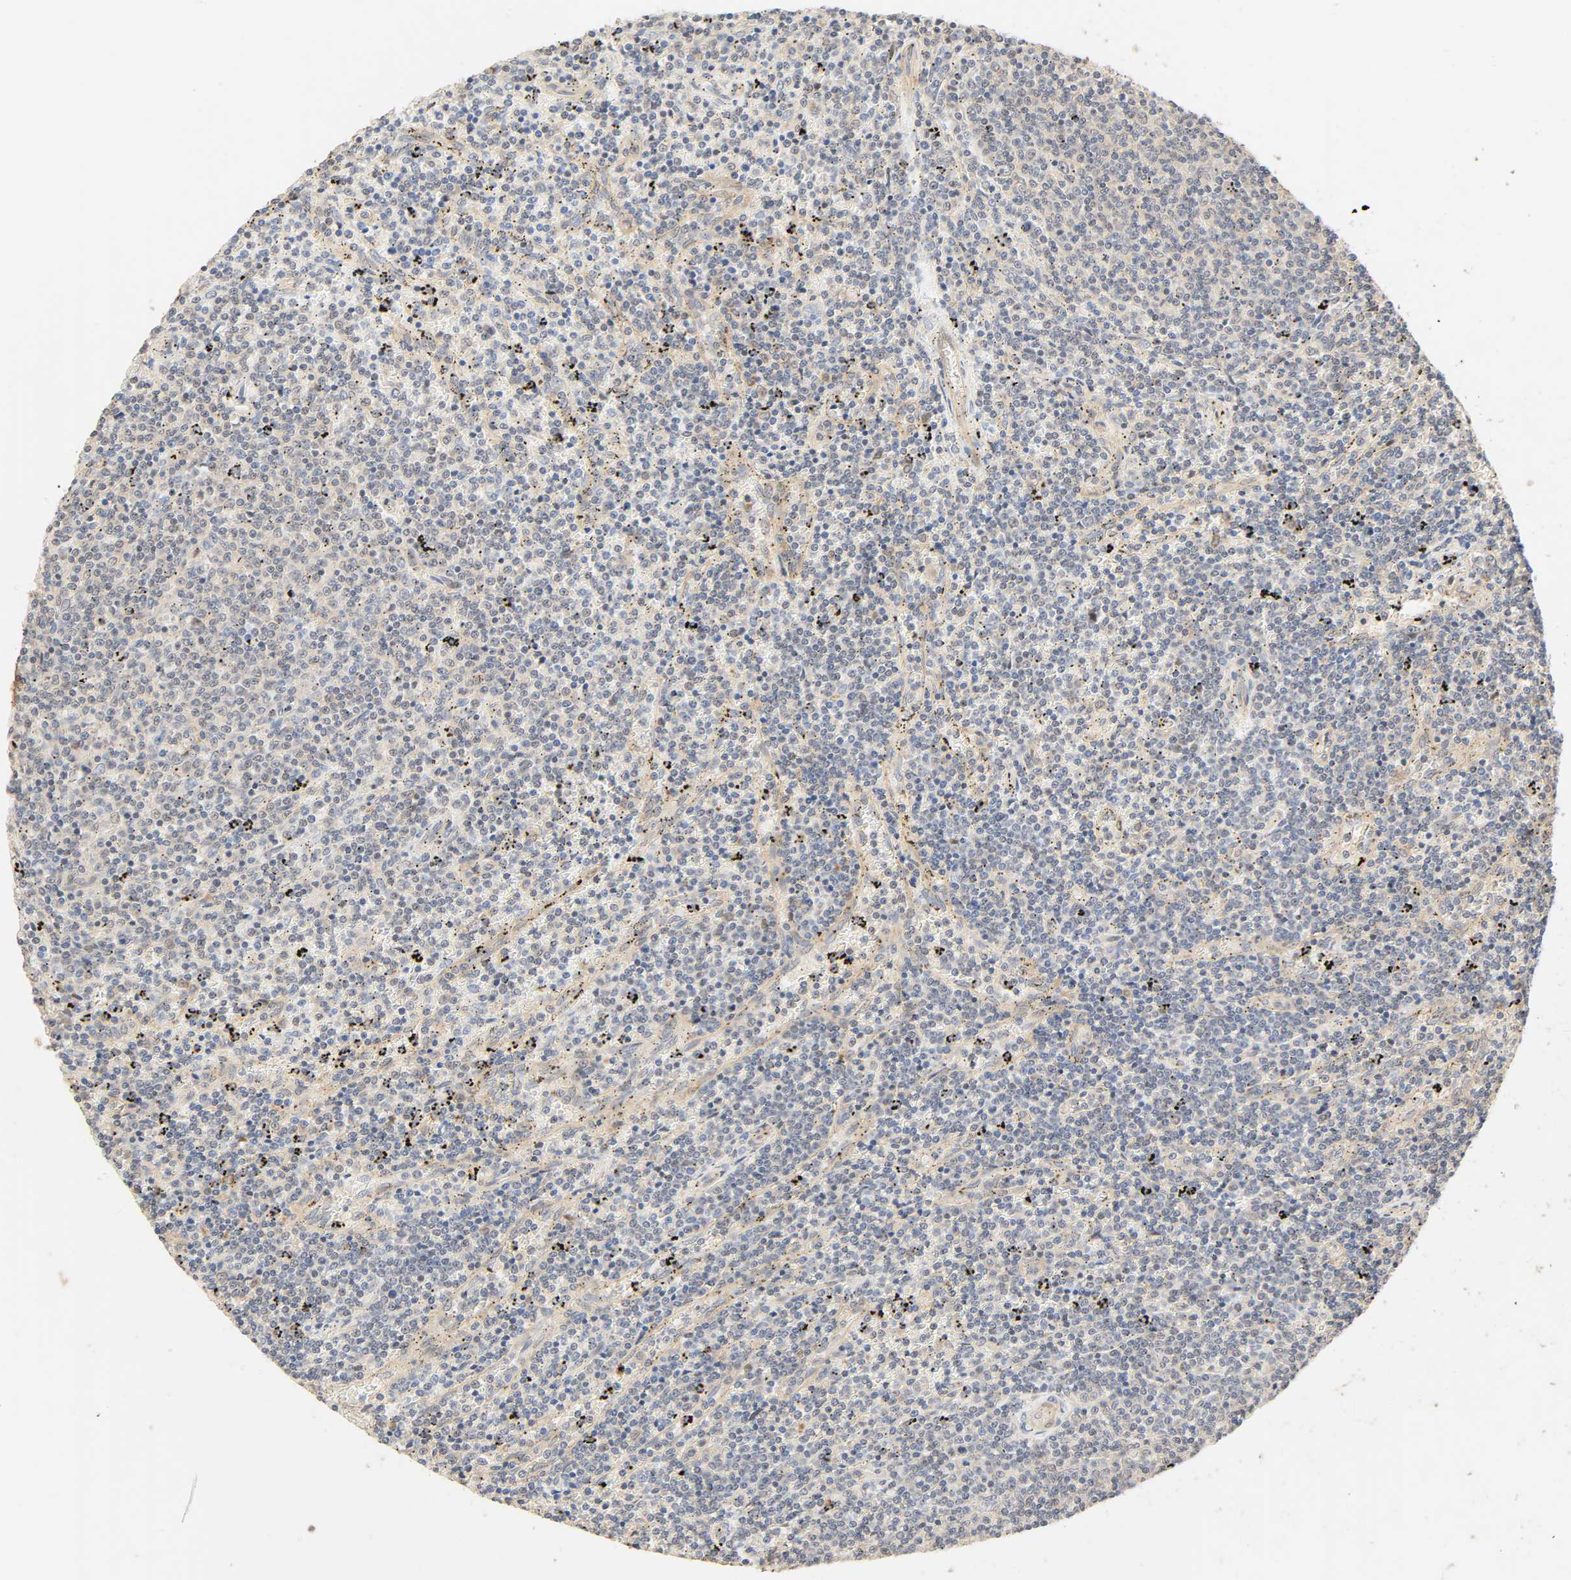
{"staining": {"intensity": "negative", "quantity": "none", "location": "none"}, "tissue": "lymphoma", "cell_type": "Tumor cells", "image_type": "cancer", "snomed": [{"axis": "morphology", "description": "Malignant lymphoma, non-Hodgkin's type, Low grade"}, {"axis": "topography", "description": "Spleen"}], "caption": "This is an immunohistochemistry micrograph of human low-grade malignant lymphoma, non-Hodgkin's type. There is no staining in tumor cells.", "gene": "CACNA1G", "patient": {"sex": "female", "age": 50}}